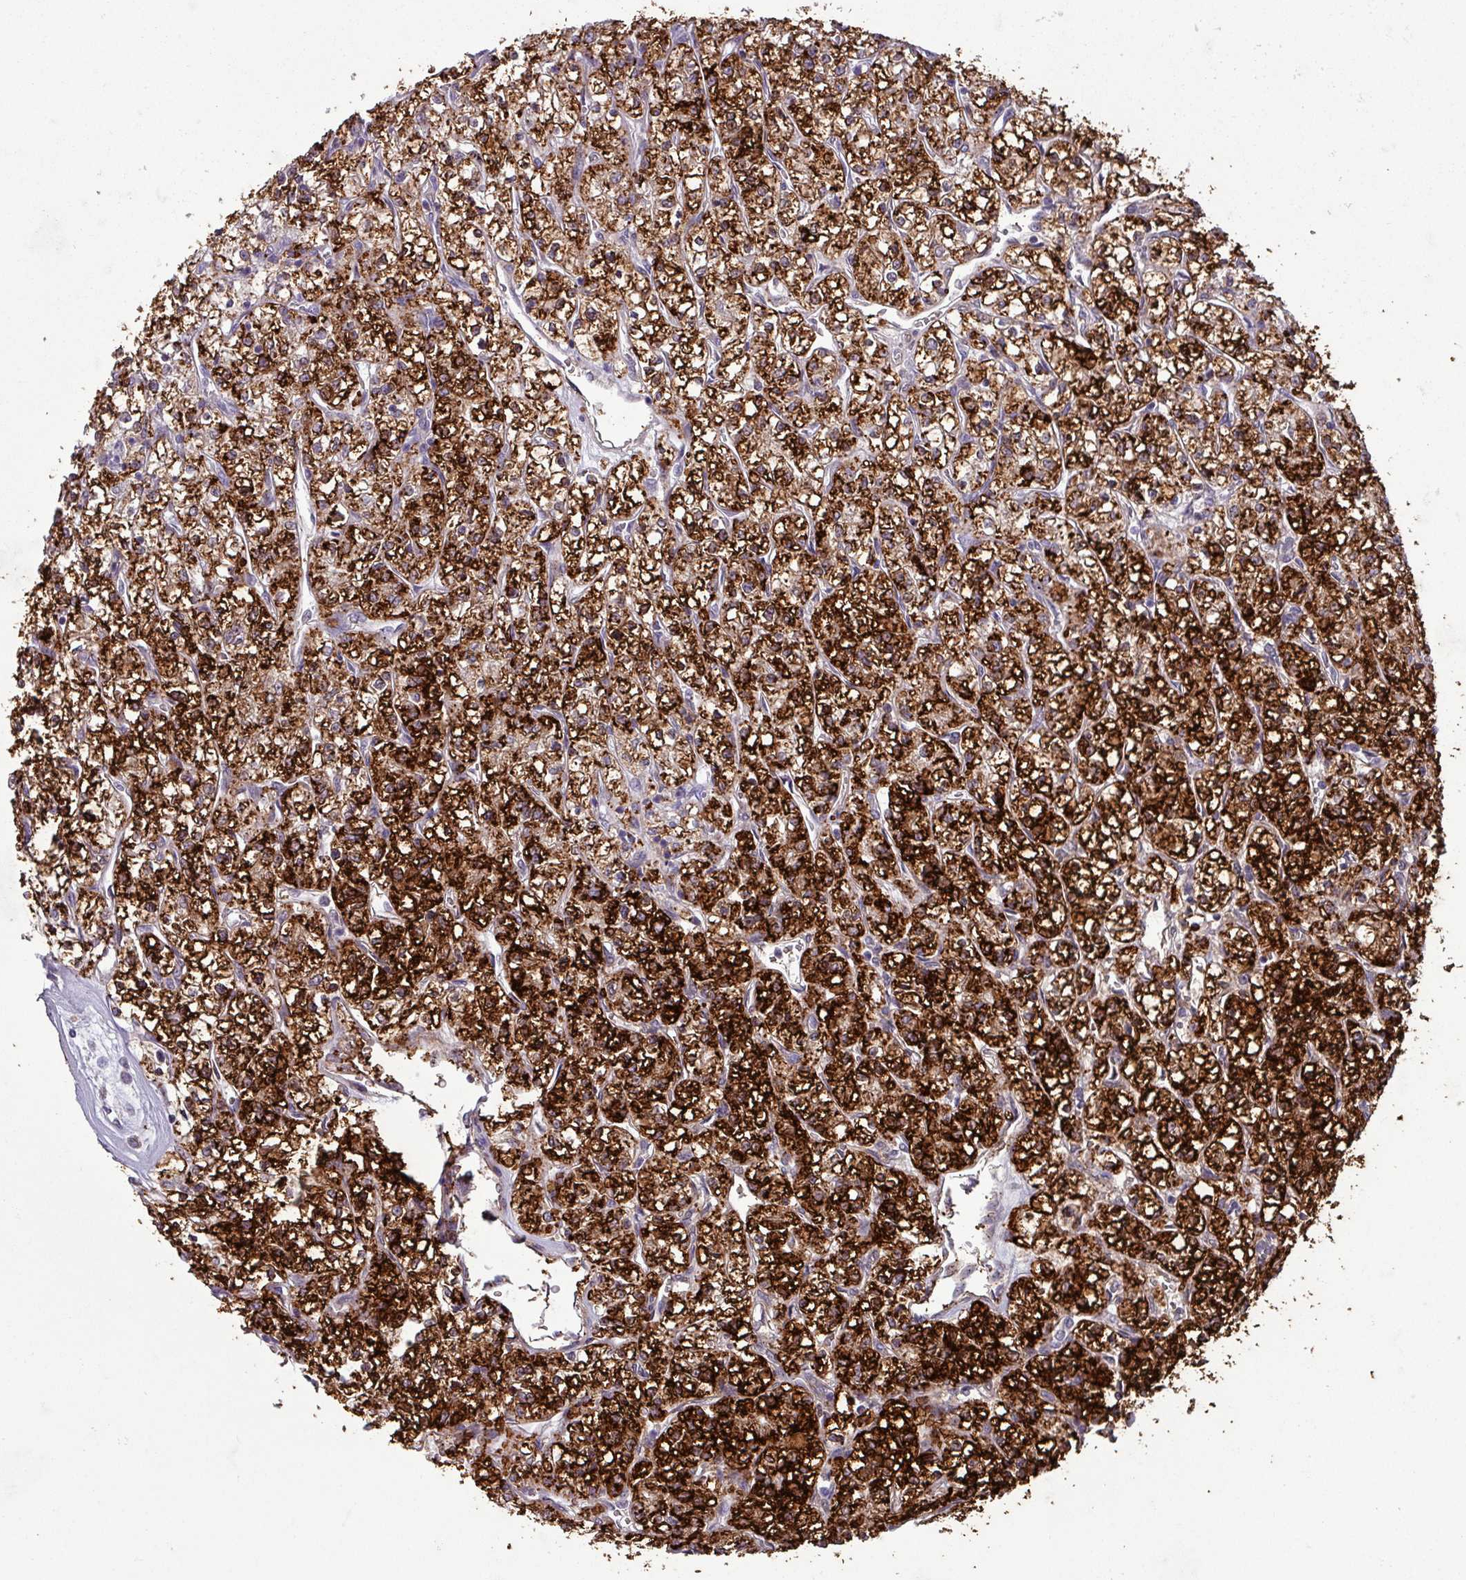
{"staining": {"intensity": "strong", "quantity": ">75%", "location": "cytoplasmic/membranous"}, "tissue": "renal cancer", "cell_type": "Tumor cells", "image_type": "cancer", "snomed": [{"axis": "morphology", "description": "Adenocarcinoma, NOS"}, {"axis": "topography", "description": "Kidney"}], "caption": "Protein analysis of renal cancer tissue demonstrates strong cytoplasmic/membranous expression in about >75% of tumor cells. (Brightfield microscopy of DAB IHC at high magnification).", "gene": "PLIN2", "patient": {"sex": "female", "age": 64}}